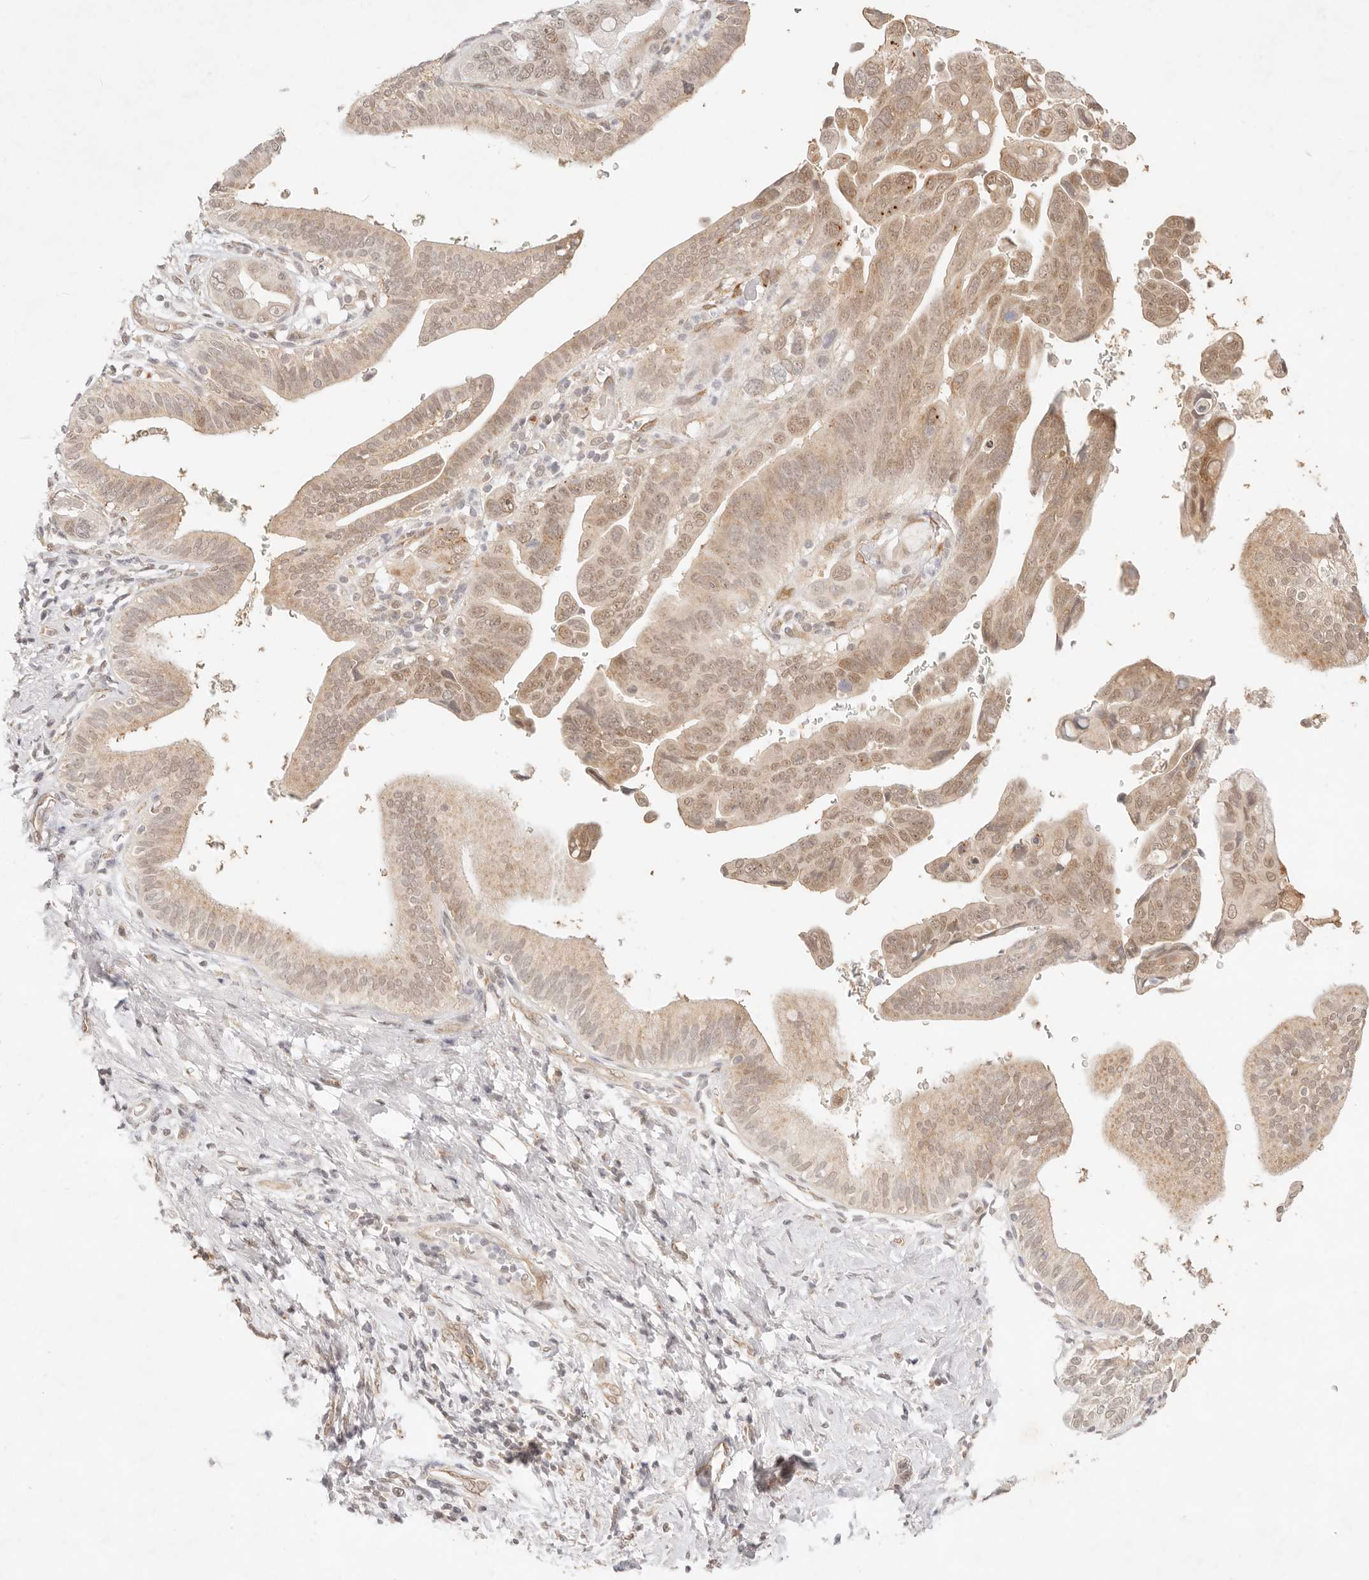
{"staining": {"intensity": "weak", "quantity": ">75%", "location": "cytoplasmic/membranous,nuclear"}, "tissue": "pancreatic cancer", "cell_type": "Tumor cells", "image_type": "cancer", "snomed": [{"axis": "morphology", "description": "Adenocarcinoma, NOS"}, {"axis": "topography", "description": "Pancreas"}], "caption": "Tumor cells reveal low levels of weak cytoplasmic/membranous and nuclear staining in about >75% of cells in human pancreatic cancer (adenocarcinoma).", "gene": "GPR156", "patient": {"sex": "female", "age": 72}}